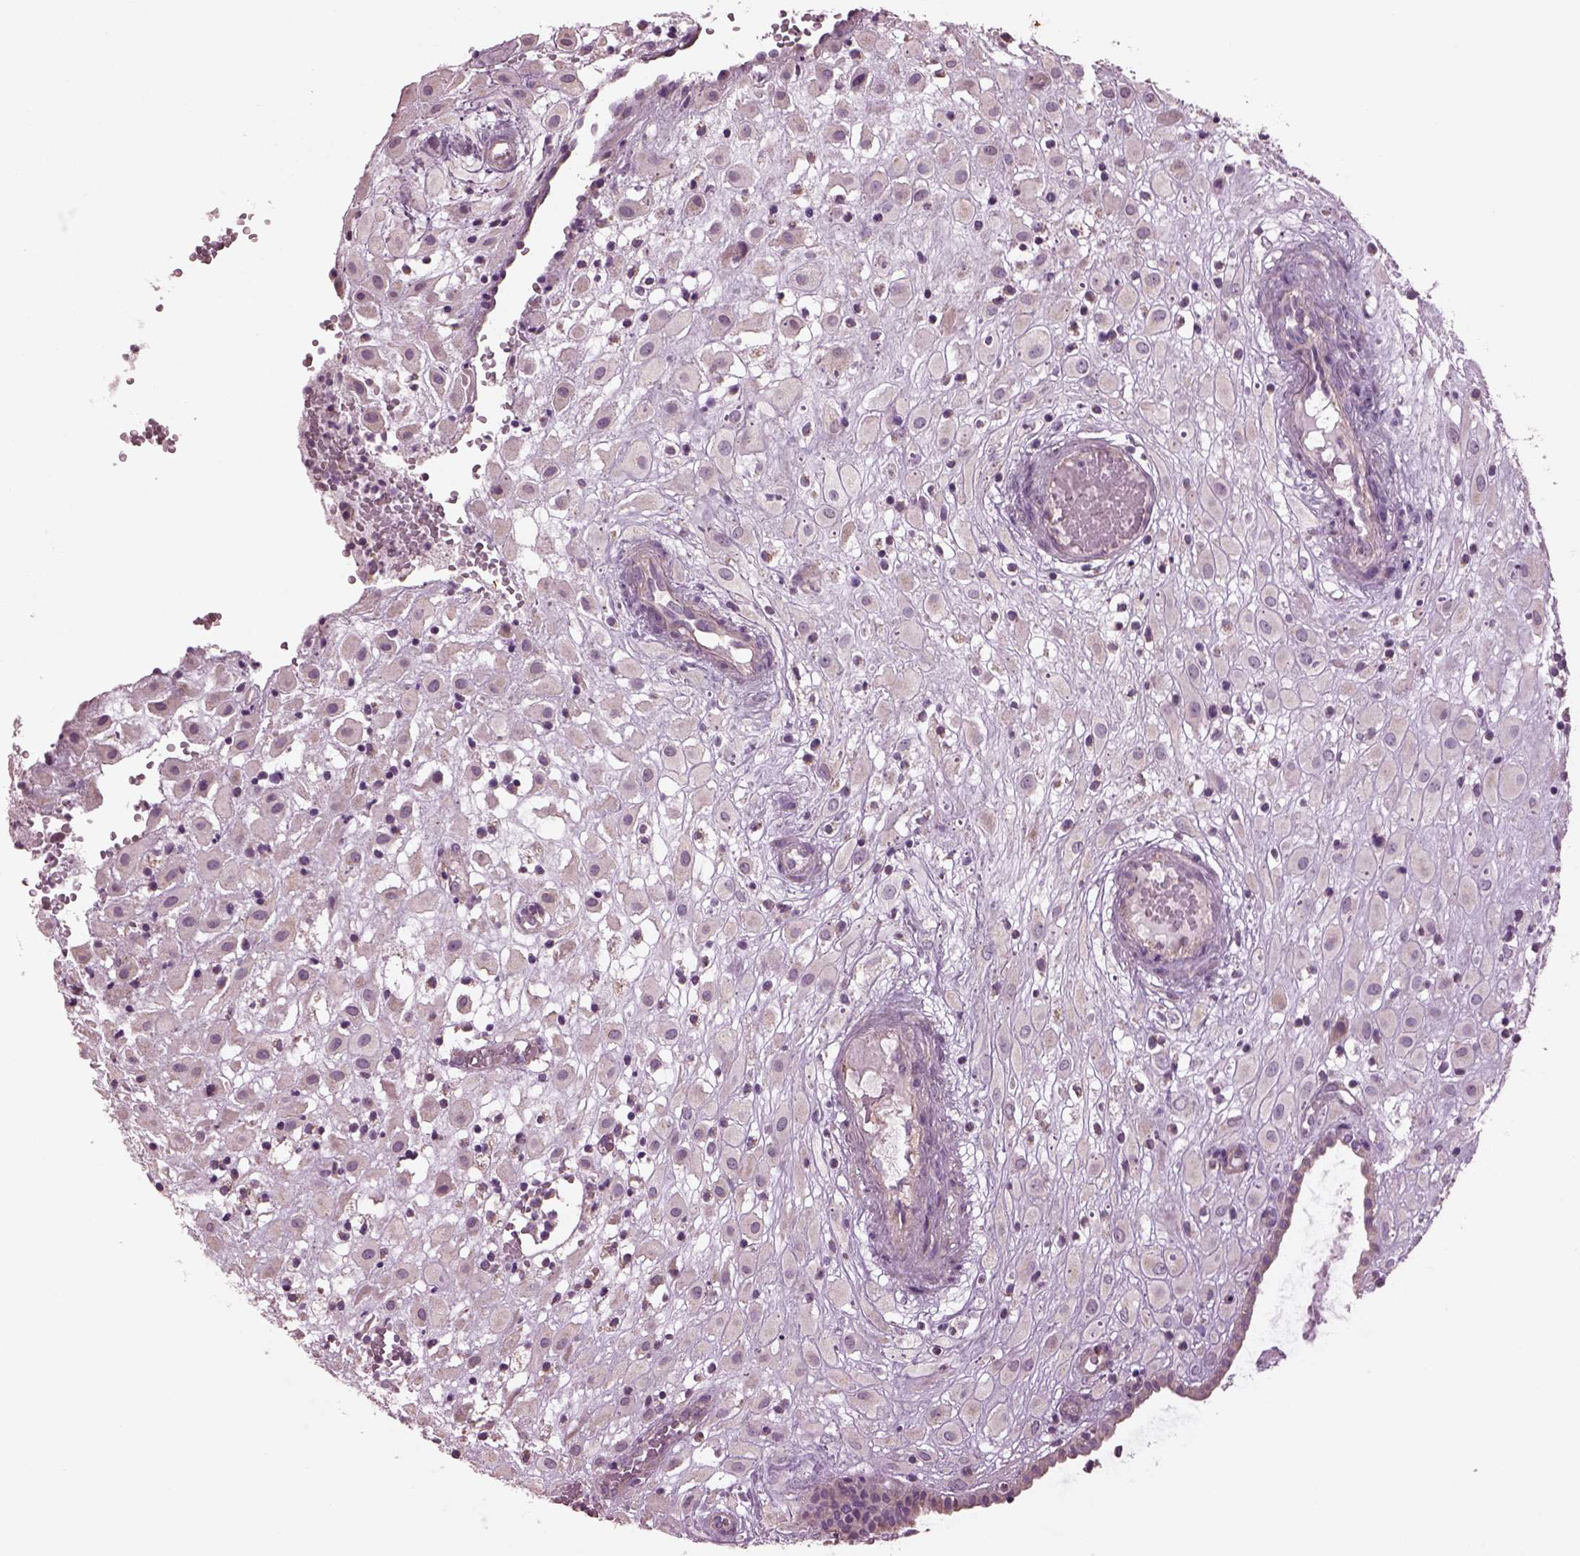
{"staining": {"intensity": "negative", "quantity": "none", "location": "none"}, "tissue": "placenta", "cell_type": "Decidual cells", "image_type": "normal", "snomed": [{"axis": "morphology", "description": "Normal tissue, NOS"}, {"axis": "topography", "description": "Placenta"}], "caption": "This is a histopathology image of immunohistochemistry (IHC) staining of unremarkable placenta, which shows no positivity in decidual cells. Brightfield microscopy of immunohistochemistry stained with DAB (brown) and hematoxylin (blue), captured at high magnification.", "gene": "SPATA7", "patient": {"sex": "female", "age": 24}}